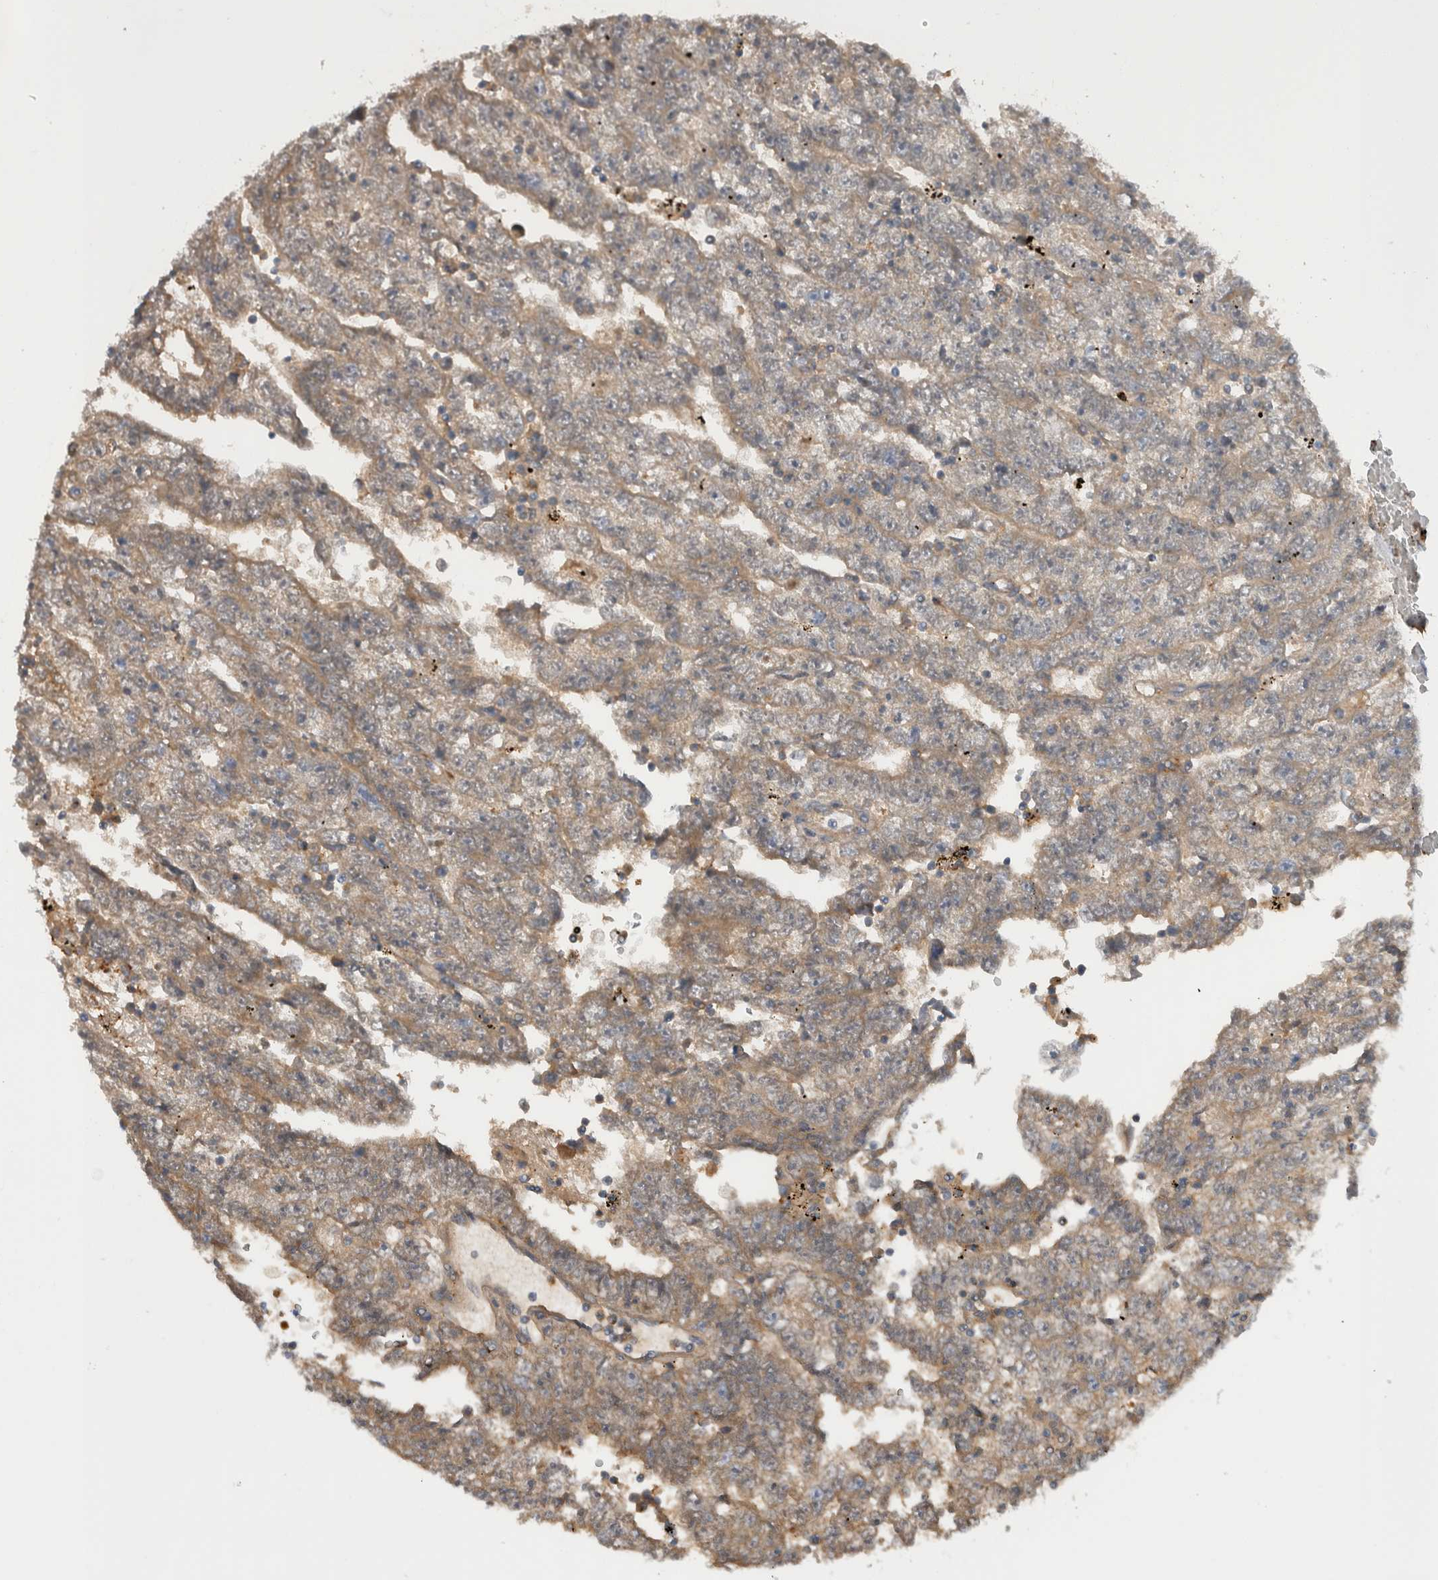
{"staining": {"intensity": "weak", "quantity": "25%-75%", "location": "cytoplasmic/membranous"}, "tissue": "testis cancer", "cell_type": "Tumor cells", "image_type": "cancer", "snomed": [{"axis": "morphology", "description": "Carcinoma, Embryonal, NOS"}, {"axis": "topography", "description": "Testis"}], "caption": "High-magnification brightfield microscopy of embryonal carcinoma (testis) stained with DAB (3,3'-diaminobenzidine) (brown) and counterstained with hematoxylin (blue). tumor cells exhibit weak cytoplasmic/membranous expression is identified in about25%-75% of cells.", "gene": "TBCE", "patient": {"sex": "male", "age": 25}}